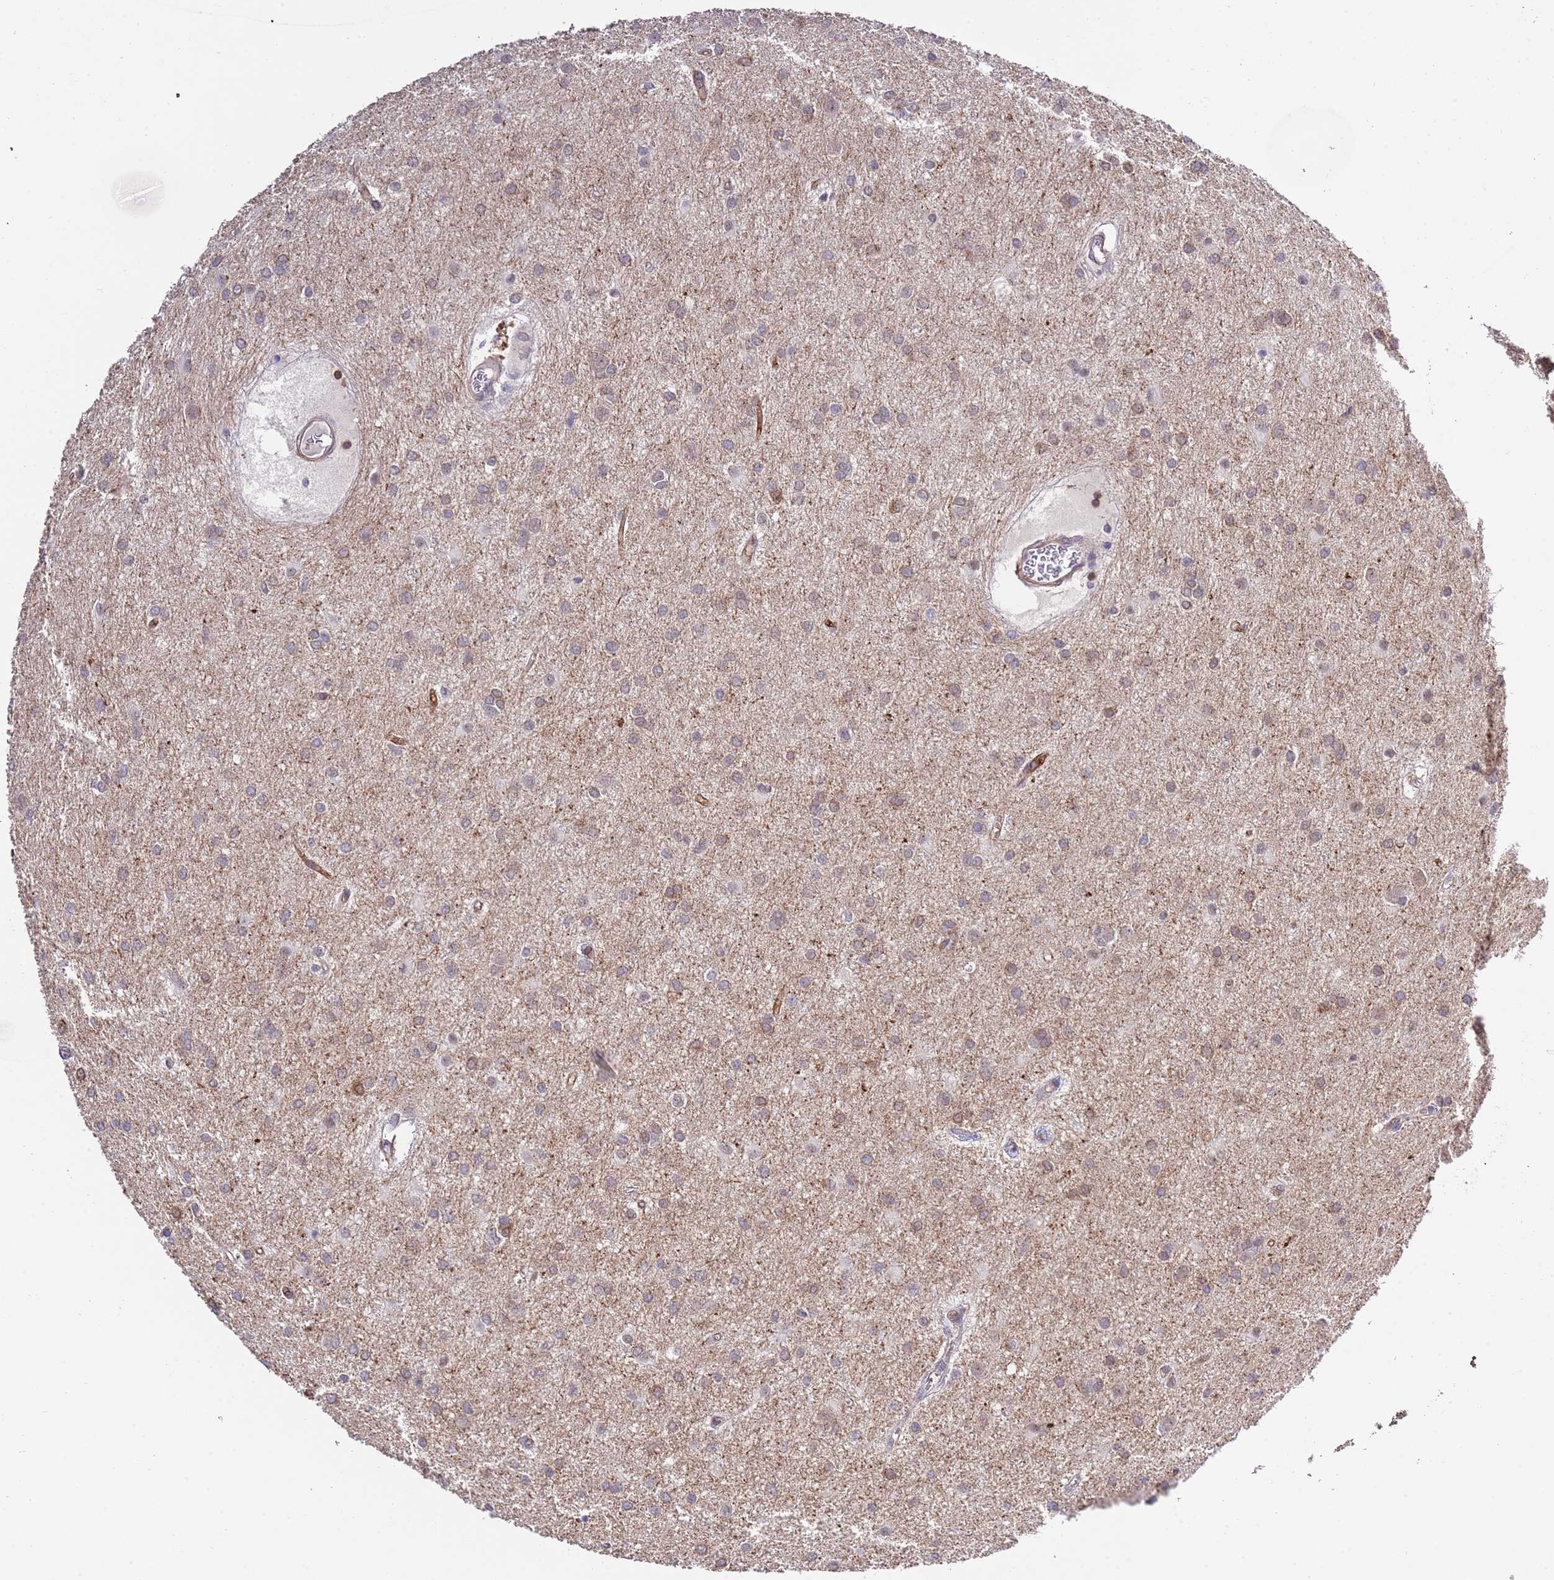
{"staining": {"intensity": "negative", "quantity": "none", "location": "none"}, "tissue": "glioma", "cell_type": "Tumor cells", "image_type": "cancer", "snomed": [{"axis": "morphology", "description": "Glioma, malignant, High grade"}, {"axis": "topography", "description": "Brain"}], "caption": "Micrograph shows no protein positivity in tumor cells of glioma tissue. The staining is performed using DAB (3,3'-diaminobenzidine) brown chromogen with nuclei counter-stained in using hematoxylin.", "gene": "EFHD1", "patient": {"sex": "female", "age": 50}}